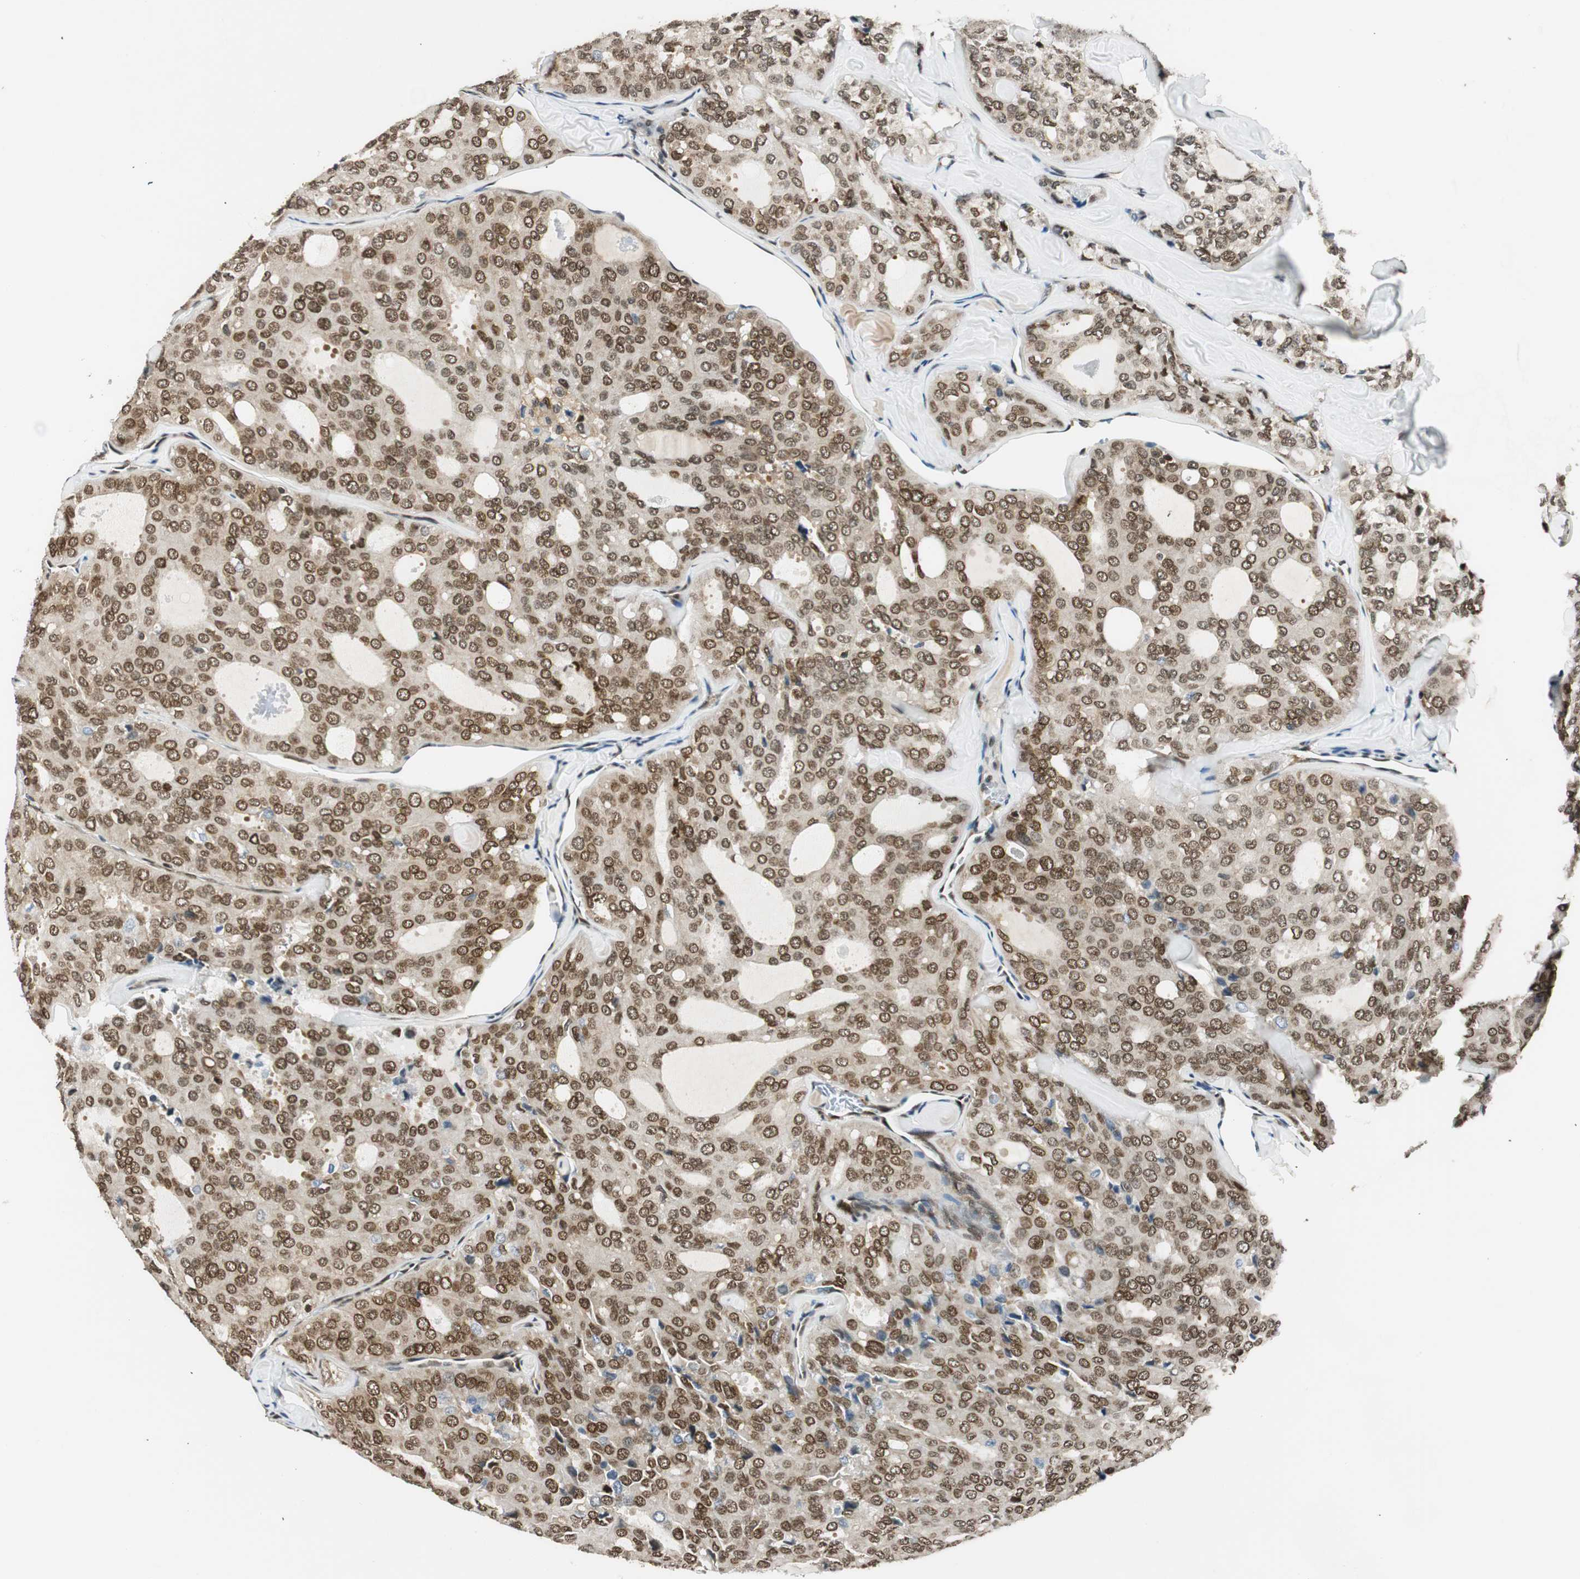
{"staining": {"intensity": "moderate", "quantity": ">75%", "location": "nuclear"}, "tissue": "thyroid cancer", "cell_type": "Tumor cells", "image_type": "cancer", "snomed": [{"axis": "morphology", "description": "Follicular adenoma carcinoma, NOS"}, {"axis": "topography", "description": "Thyroid gland"}], "caption": "Brown immunohistochemical staining in thyroid follicular adenoma carcinoma exhibits moderate nuclear staining in approximately >75% of tumor cells. Immunohistochemistry (ihc) stains the protein of interest in brown and the nuclei are stained blue.", "gene": "RING1", "patient": {"sex": "male", "age": 75}}